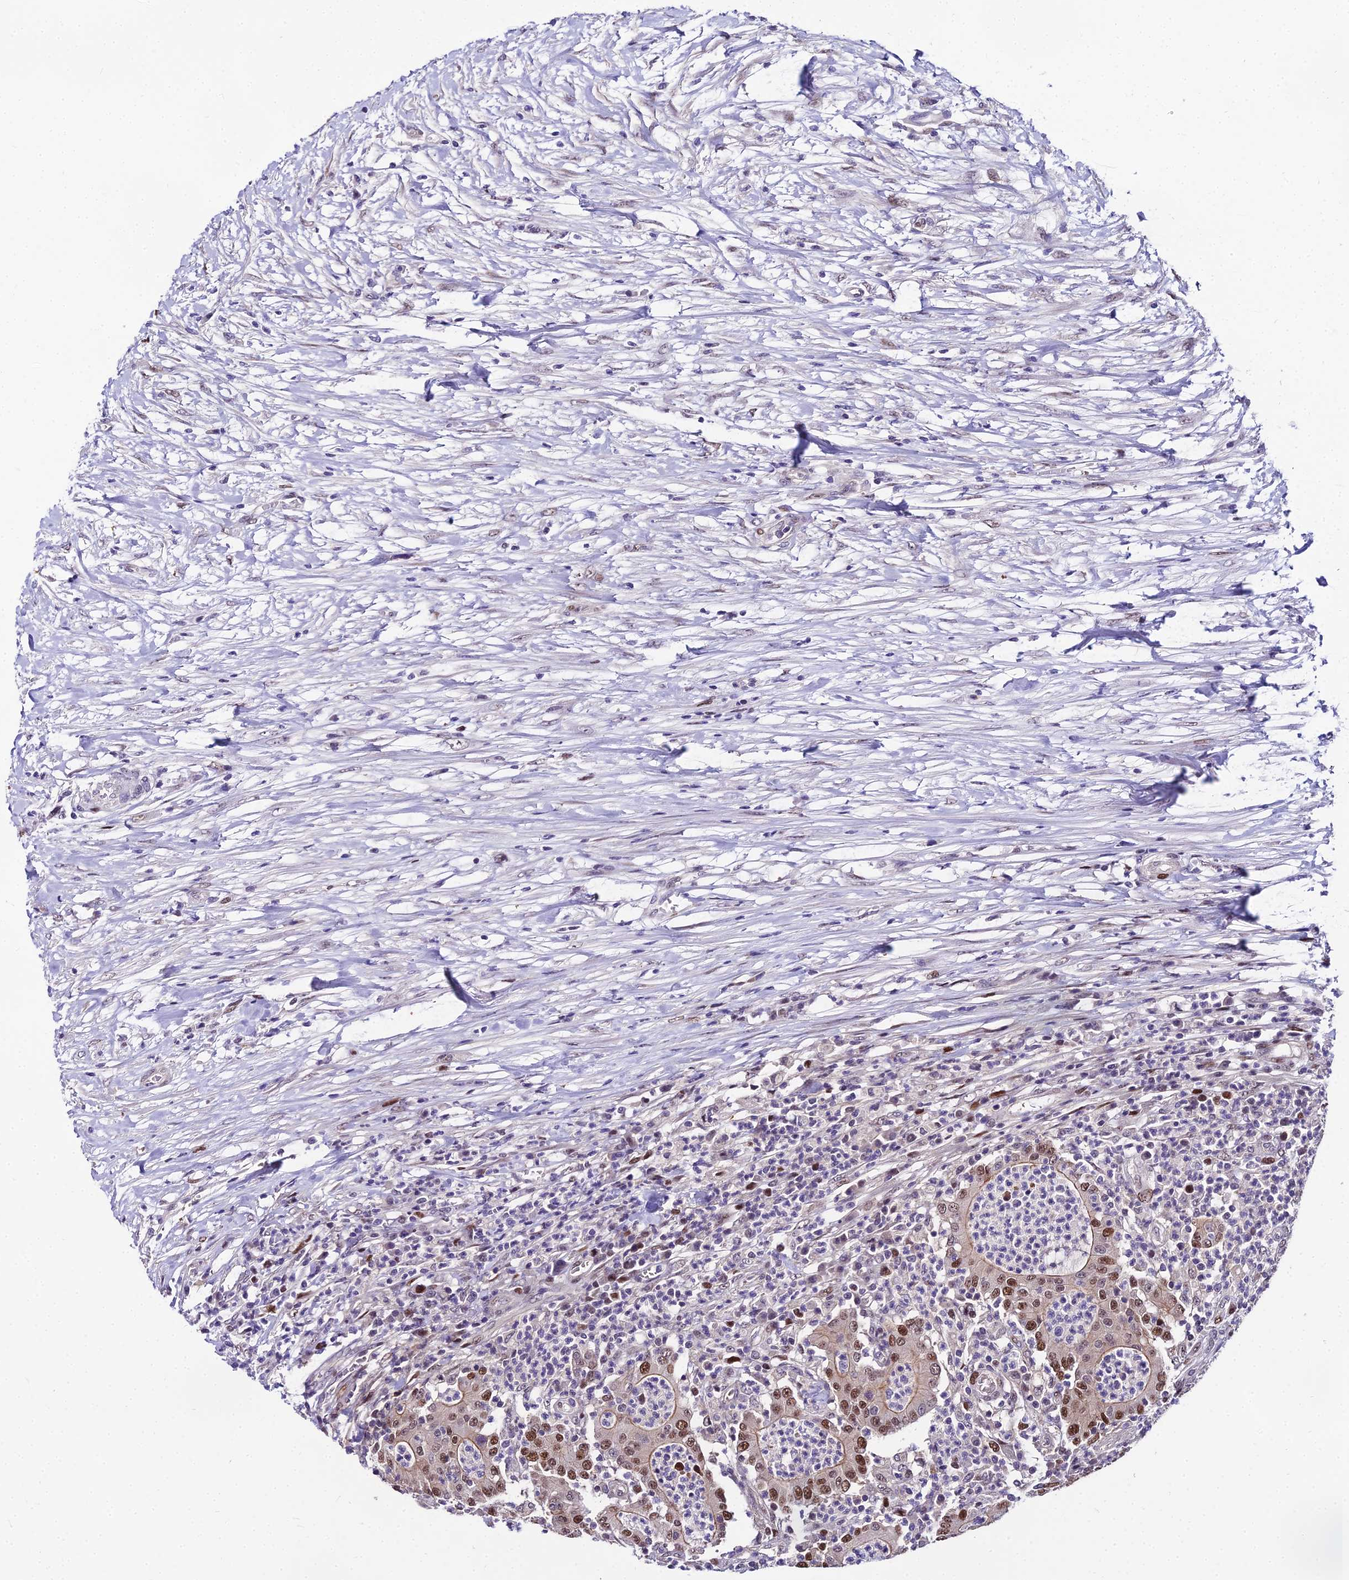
{"staining": {"intensity": "moderate", "quantity": ">75%", "location": "cytoplasmic/membranous,nuclear"}, "tissue": "colorectal cancer", "cell_type": "Tumor cells", "image_type": "cancer", "snomed": [{"axis": "morphology", "description": "Adenocarcinoma, NOS"}, {"axis": "topography", "description": "Colon"}], "caption": "Colorectal adenocarcinoma was stained to show a protein in brown. There is medium levels of moderate cytoplasmic/membranous and nuclear expression in about >75% of tumor cells. (DAB (3,3'-diaminobenzidine) IHC, brown staining for protein, blue staining for nuclei).", "gene": "TRIML2", "patient": {"sex": "male", "age": 83}}